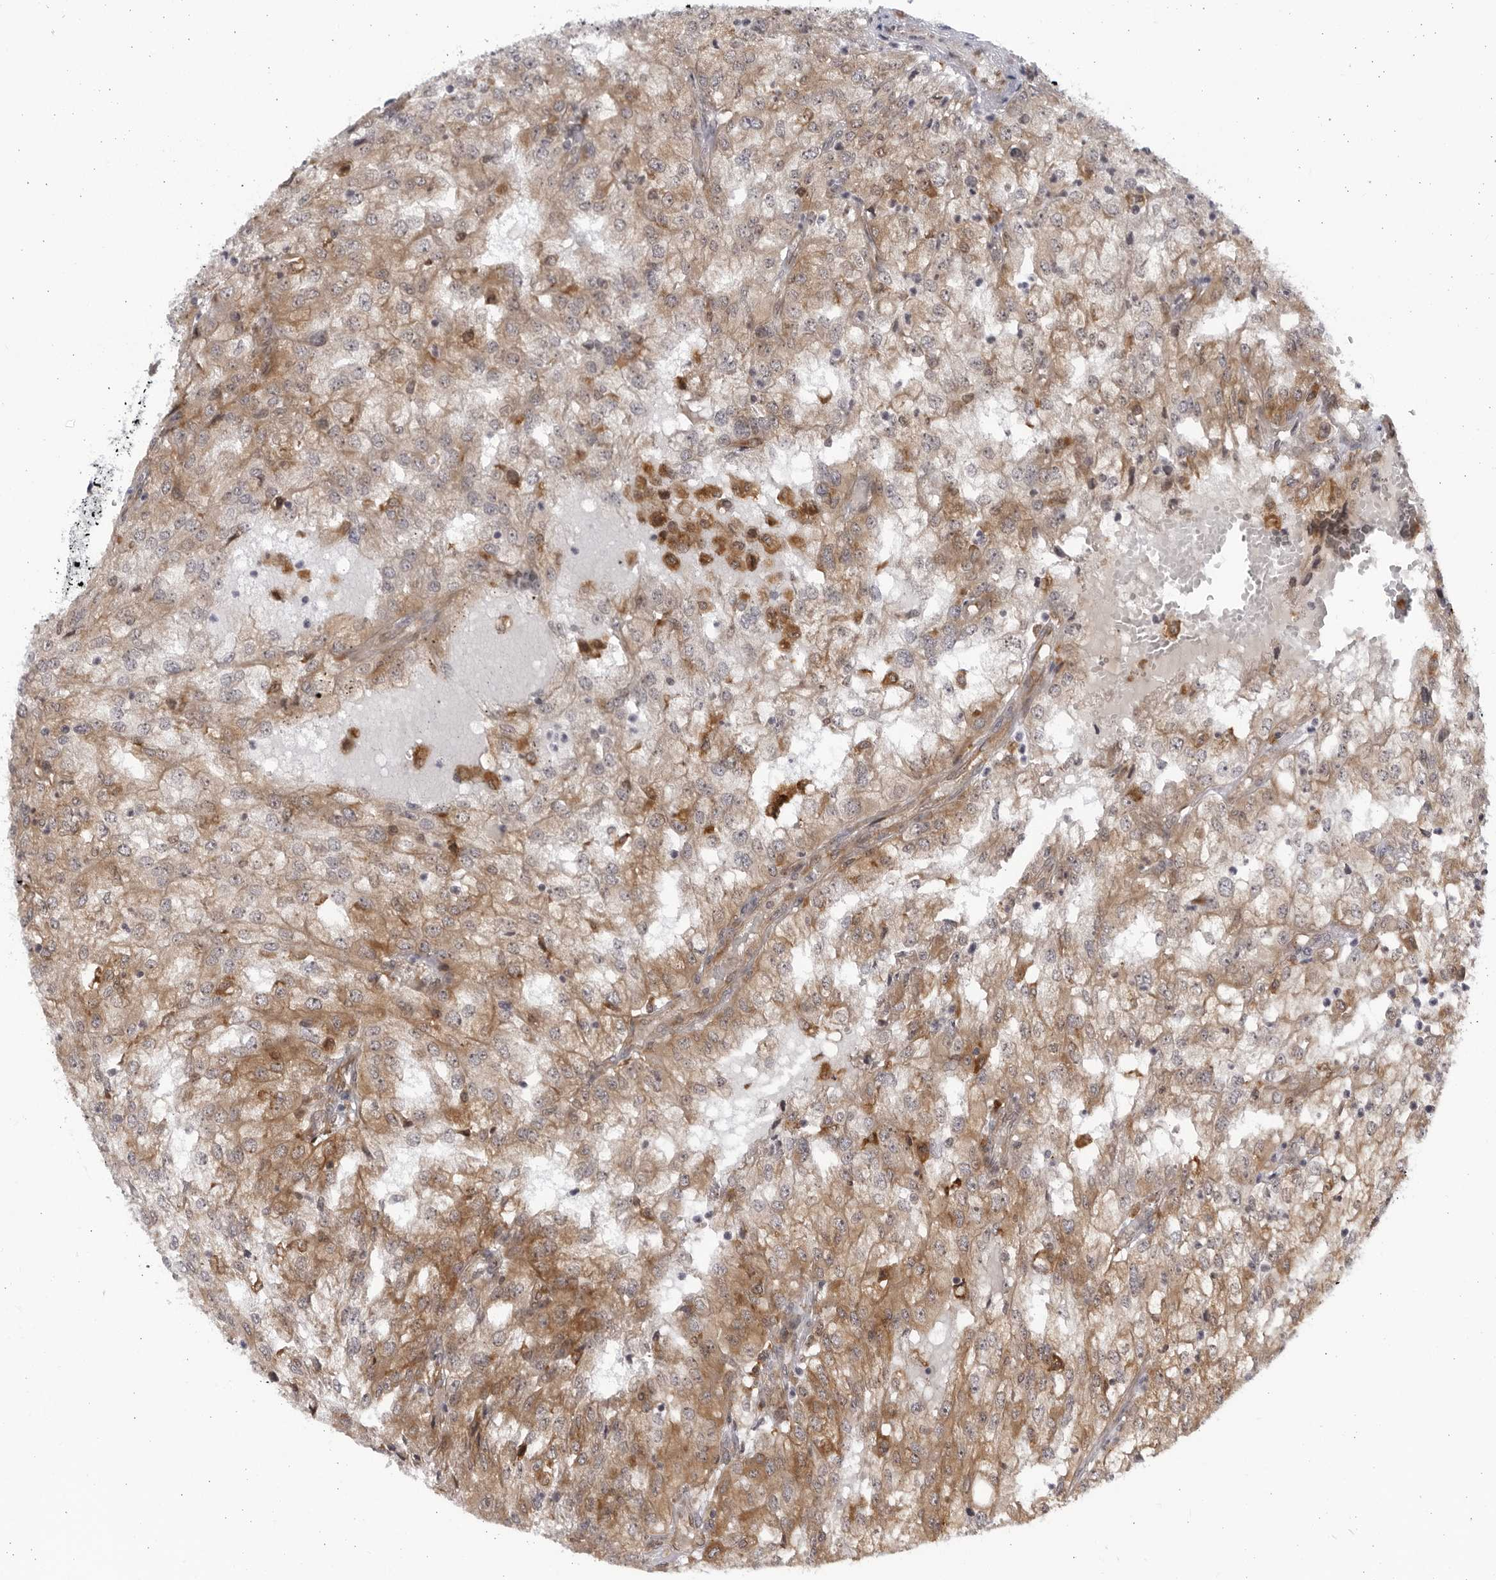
{"staining": {"intensity": "weak", "quantity": "25%-75%", "location": "cytoplasmic/membranous"}, "tissue": "renal cancer", "cell_type": "Tumor cells", "image_type": "cancer", "snomed": [{"axis": "morphology", "description": "Adenocarcinoma, NOS"}, {"axis": "topography", "description": "Kidney"}], "caption": "About 25%-75% of tumor cells in human renal cancer (adenocarcinoma) display weak cytoplasmic/membranous protein staining as visualized by brown immunohistochemical staining.", "gene": "BMP2K", "patient": {"sex": "female", "age": 54}}